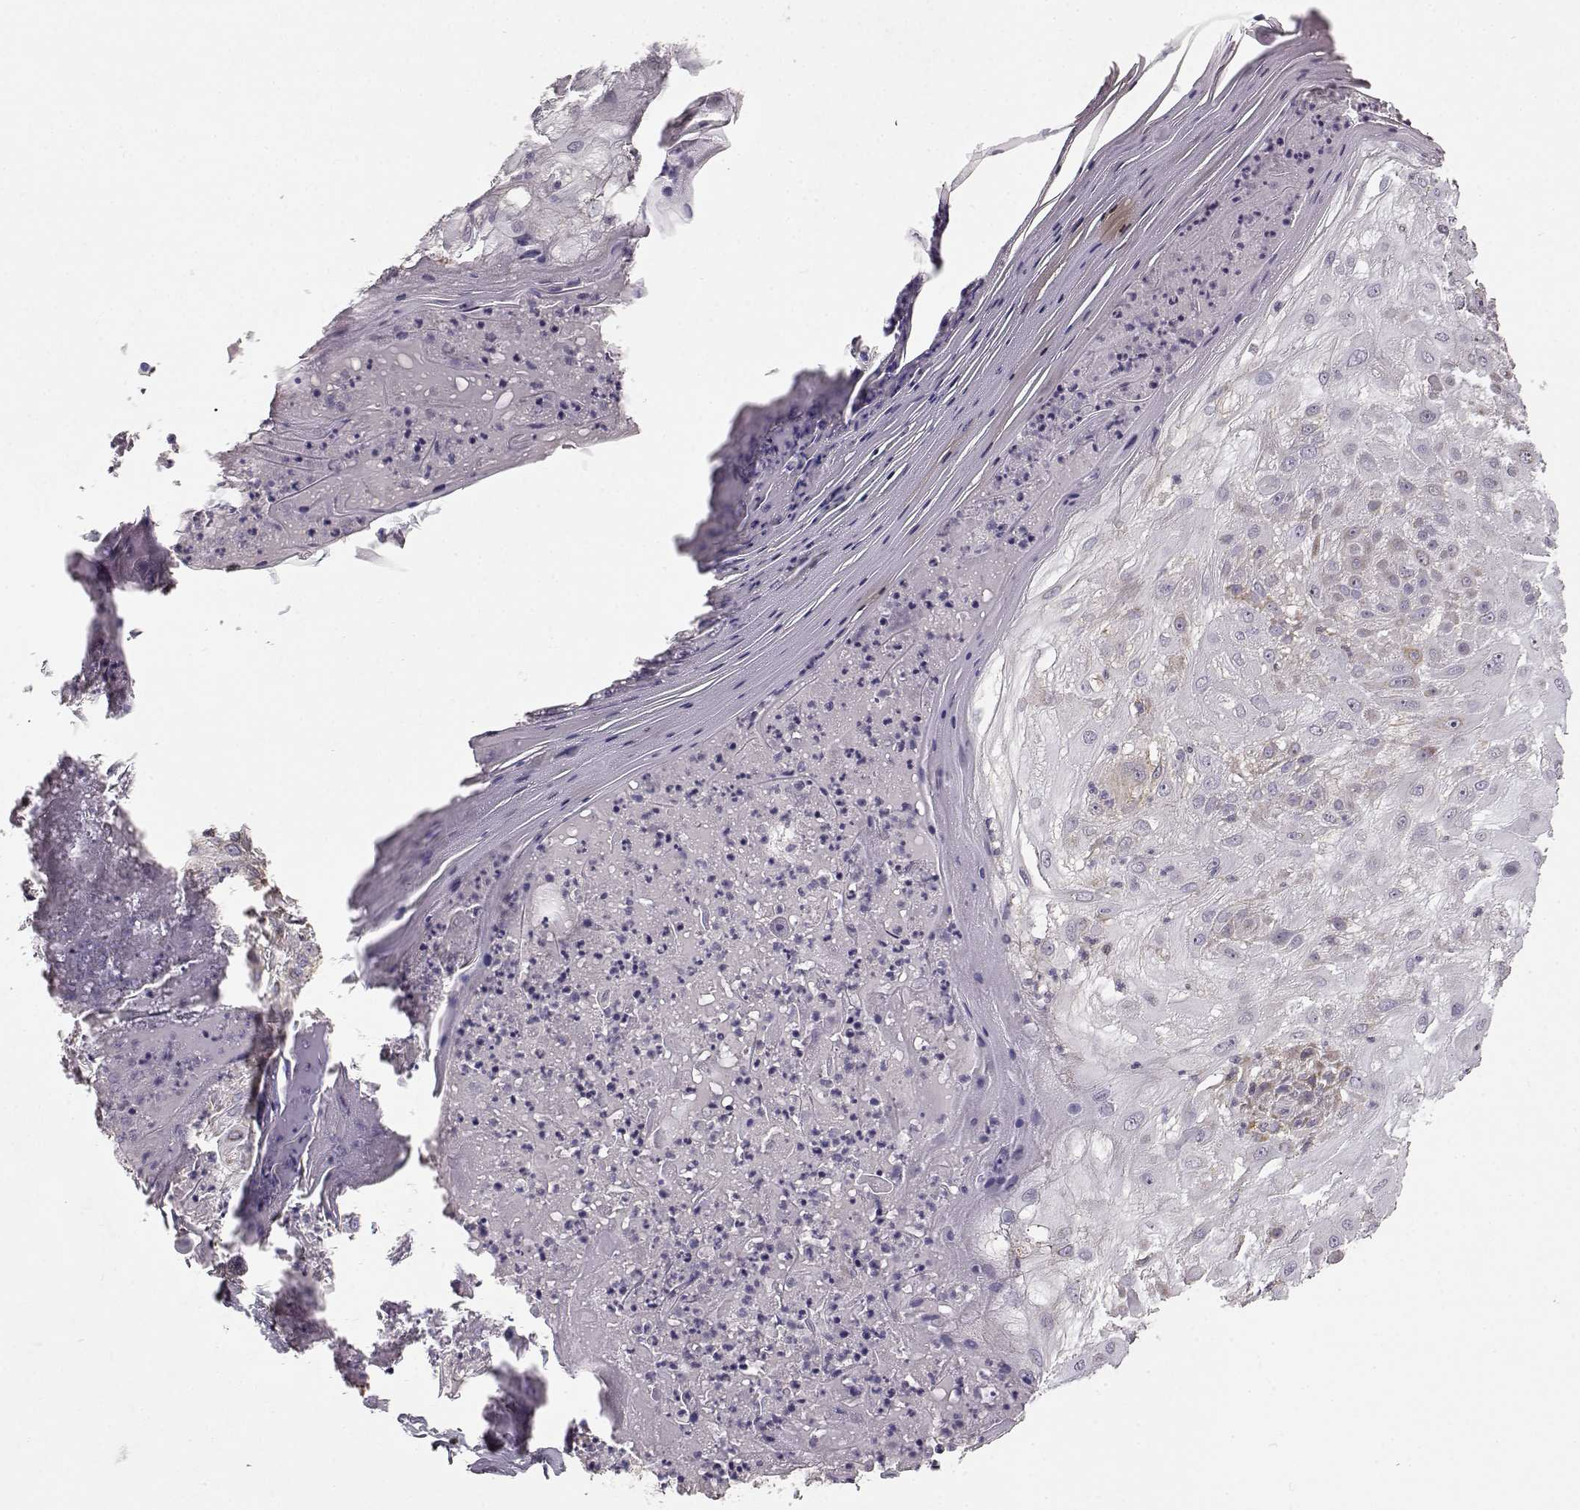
{"staining": {"intensity": "weak", "quantity": "<25%", "location": "cytoplasmic/membranous"}, "tissue": "skin cancer", "cell_type": "Tumor cells", "image_type": "cancer", "snomed": [{"axis": "morphology", "description": "Normal tissue, NOS"}, {"axis": "morphology", "description": "Squamous cell carcinoma, NOS"}, {"axis": "topography", "description": "Skin"}], "caption": "An immunohistochemistry (IHC) histopathology image of squamous cell carcinoma (skin) is shown. There is no staining in tumor cells of squamous cell carcinoma (skin).", "gene": "ERBB3", "patient": {"sex": "female", "age": 83}}